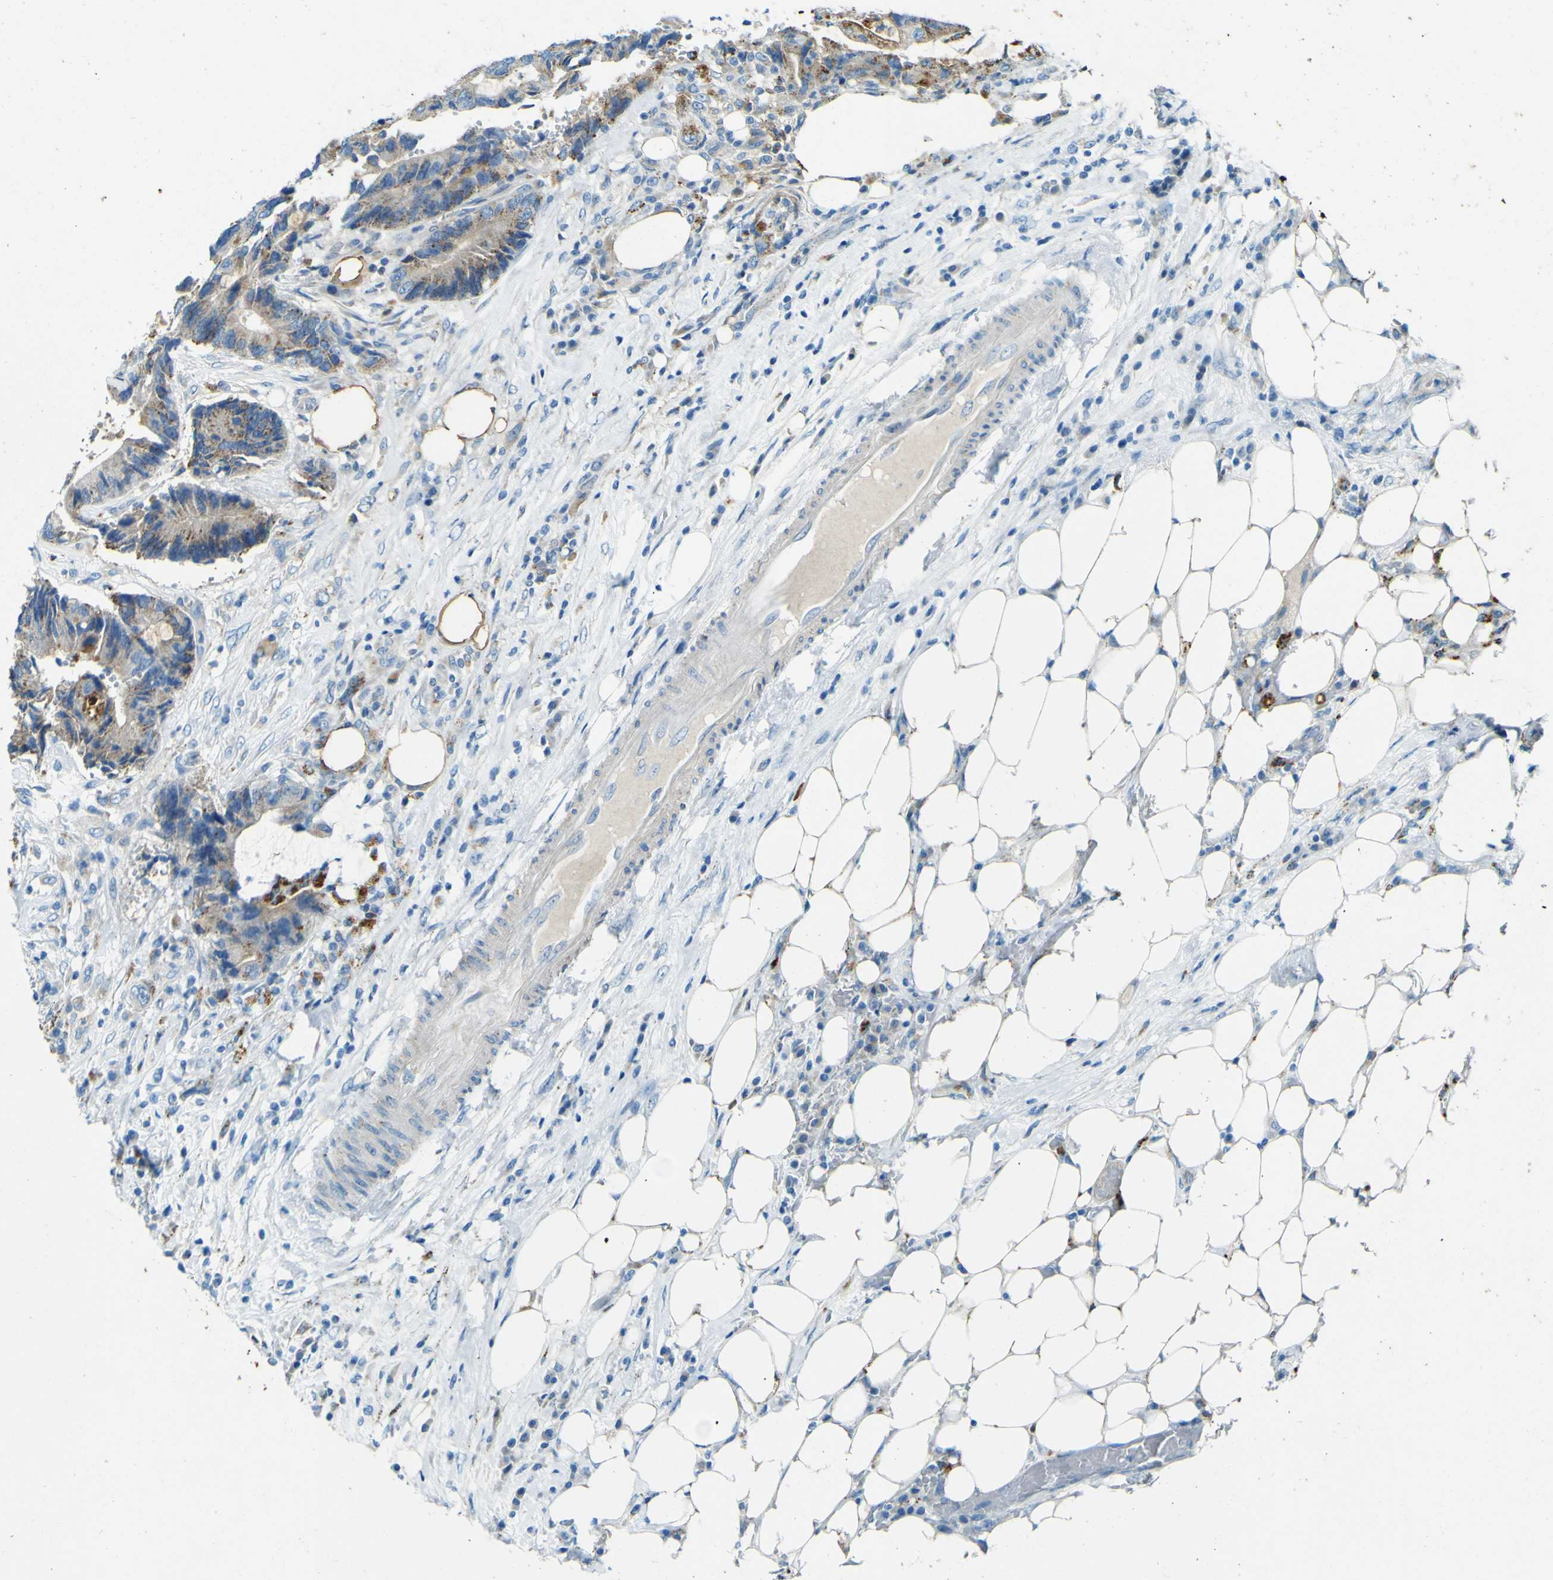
{"staining": {"intensity": "weak", "quantity": ">75%", "location": "cytoplasmic/membranous"}, "tissue": "colorectal cancer", "cell_type": "Tumor cells", "image_type": "cancer", "snomed": [{"axis": "morphology", "description": "Adenocarcinoma, NOS"}, {"axis": "topography", "description": "Colon"}], "caption": "Colorectal cancer (adenocarcinoma) stained for a protein displays weak cytoplasmic/membranous positivity in tumor cells.", "gene": "PDE9A", "patient": {"sex": "male", "age": 71}}